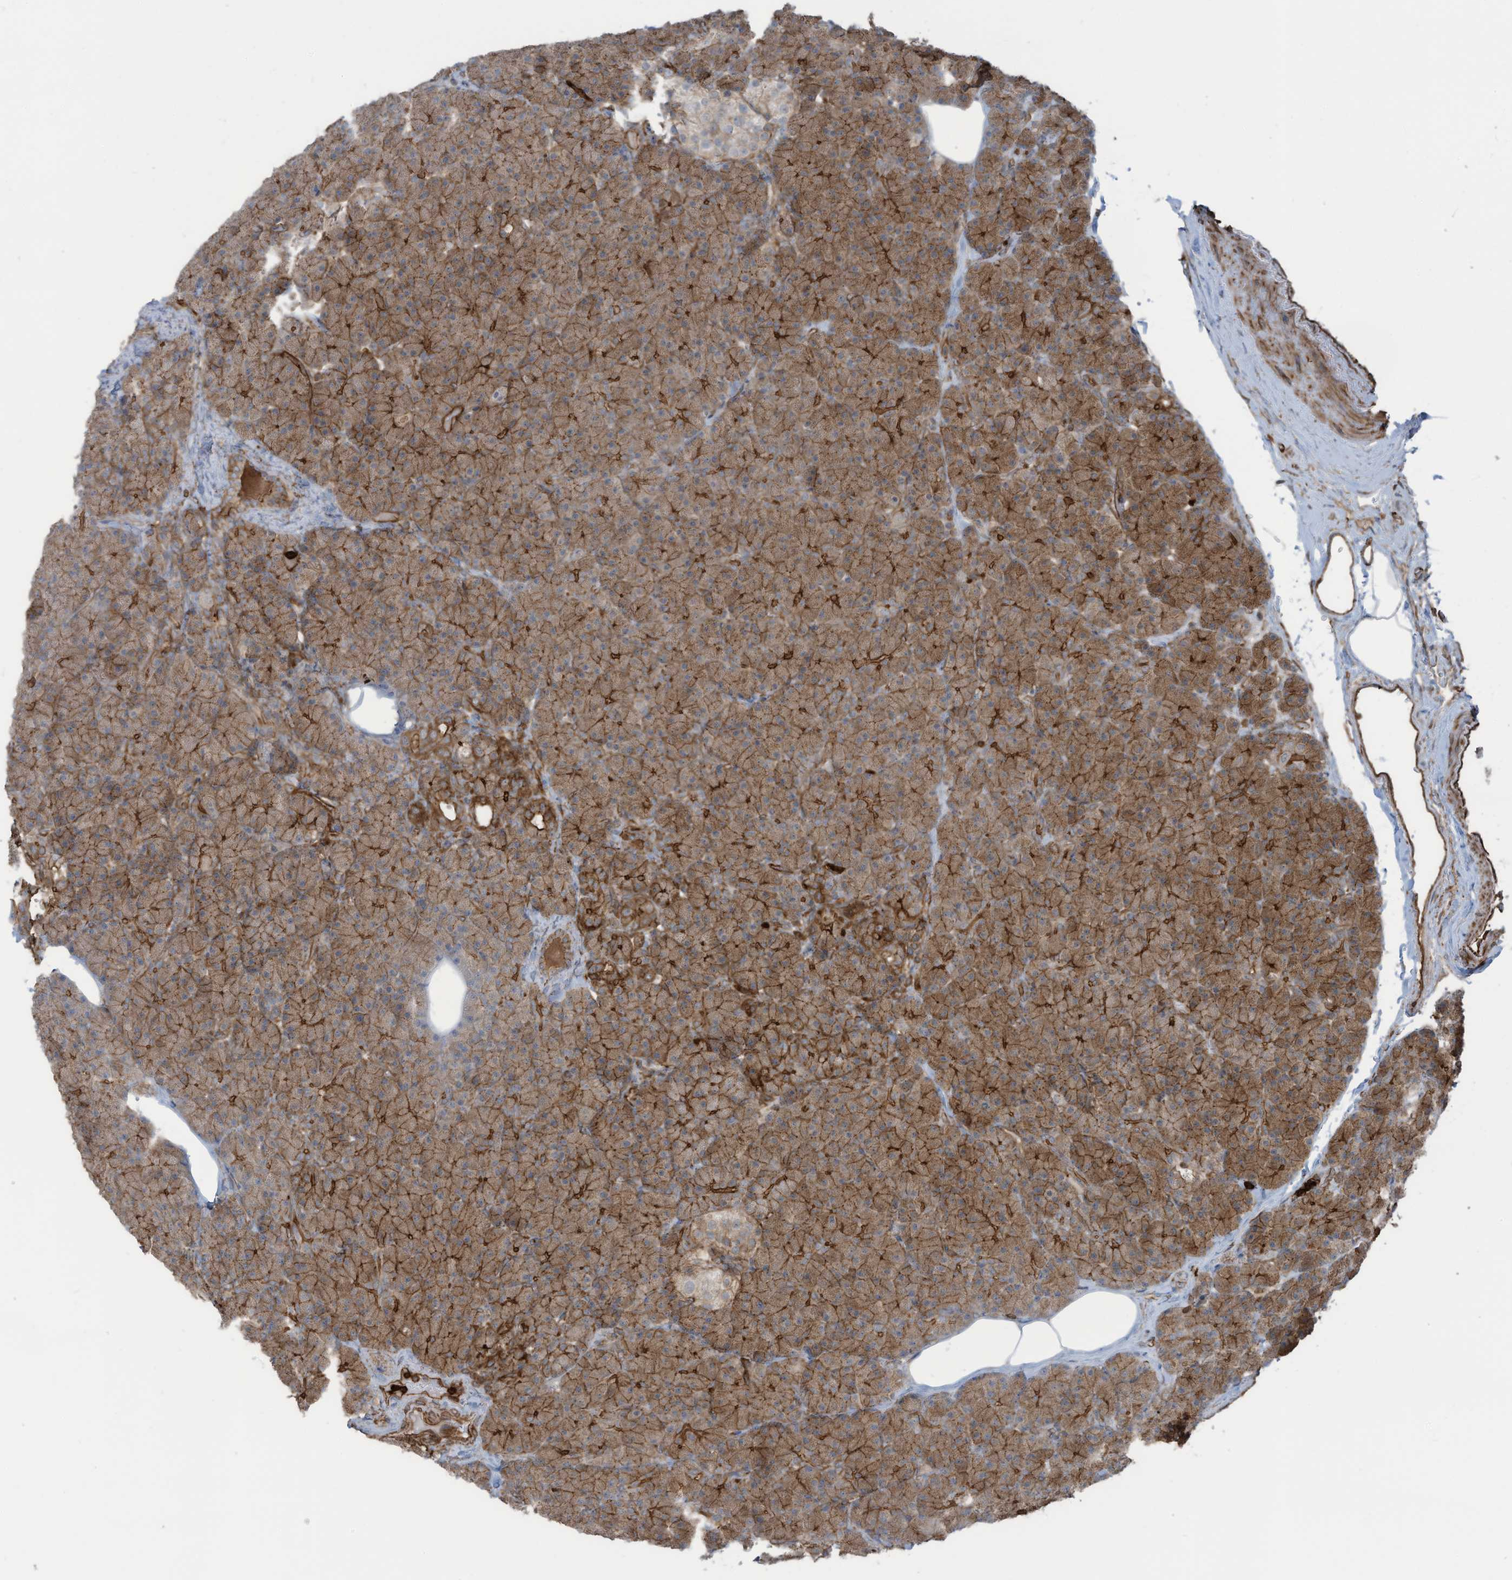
{"staining": {"intensity": "moderate", "quantity": ">75%", "location": "cytoplasmic/membranous"}, "tissue": "pancreas", "cell_type": "Exocrine glandular cells", "image_type": "normal", "snomed": [{"axis": "morphology", "description": "Normal tissue, NOS"}, {"axis": "topography", "description": "Pancreas"}], "caption": "Approximately >75% of exocrine glandular cells in benign pancreas show moderate cytoplasmic/membranous protein expression as visualized by brown immunohistochemical staining.", "gene": "SLC9A2", "patient": {"sex": "female", "age": 43}}